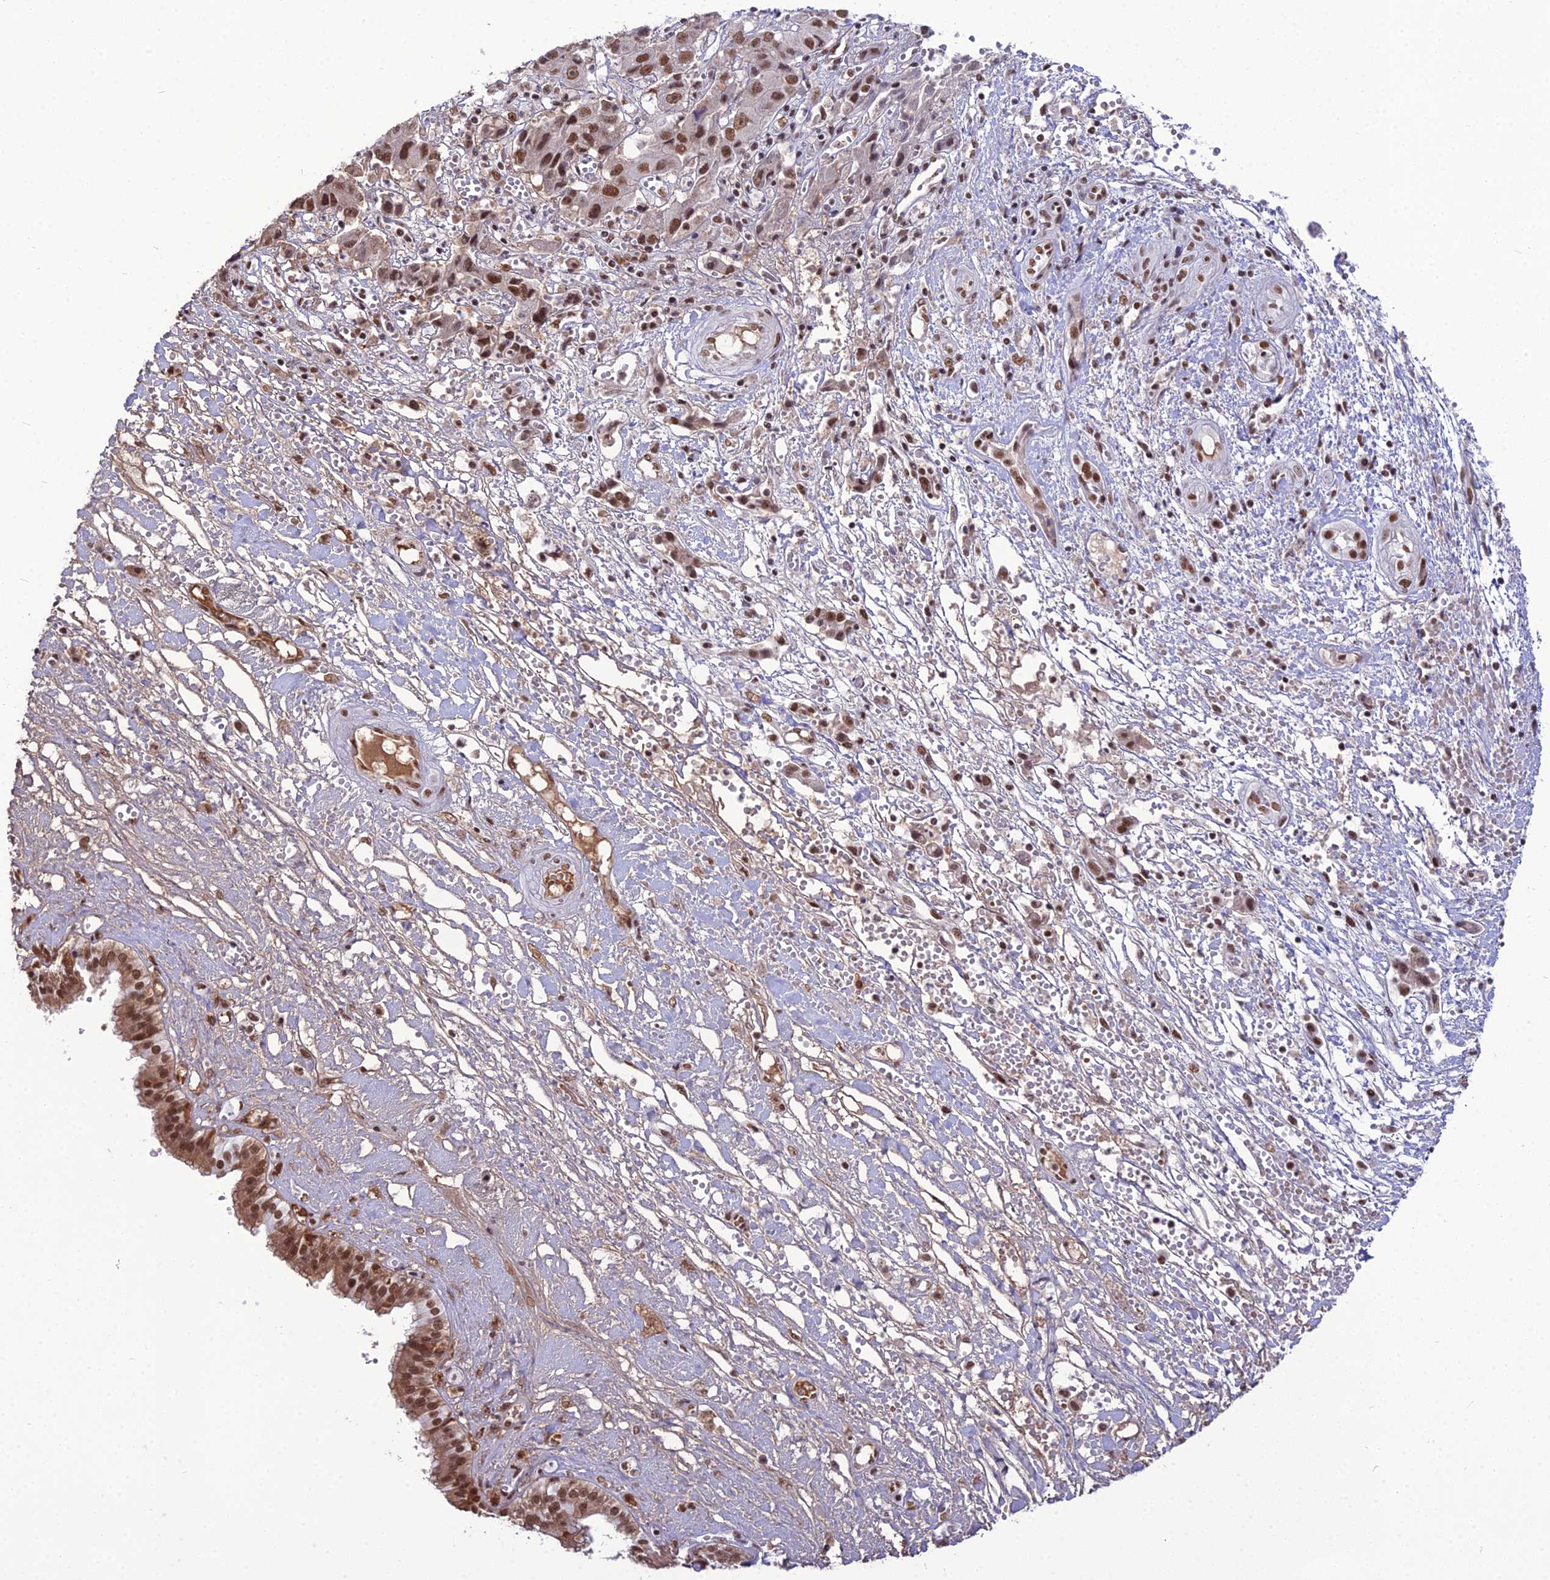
{"staining": {"intensity": "moderate", "quantity": "25%-75%", "location": "nuclear"}, "tissue": "liver cancer", "cell_type": "Tumor cells", "image_type": "cancer", "snomed": [{"axis": "morphology", "description": "Cholangiocarcinoma"}, {"axis": "topography", "description": "Liver"}], "caption": "Cholangiocarcinoma (liver) was stained to show a protein in brown. There is medium levels of moderate nuclear expression in about 25%-75% of tumor cells. (brown staining indicates protein expression, while blue staining denotes nuclei).", "gene": "RBM12", "patient": {"sex": "male", "age": 67}}